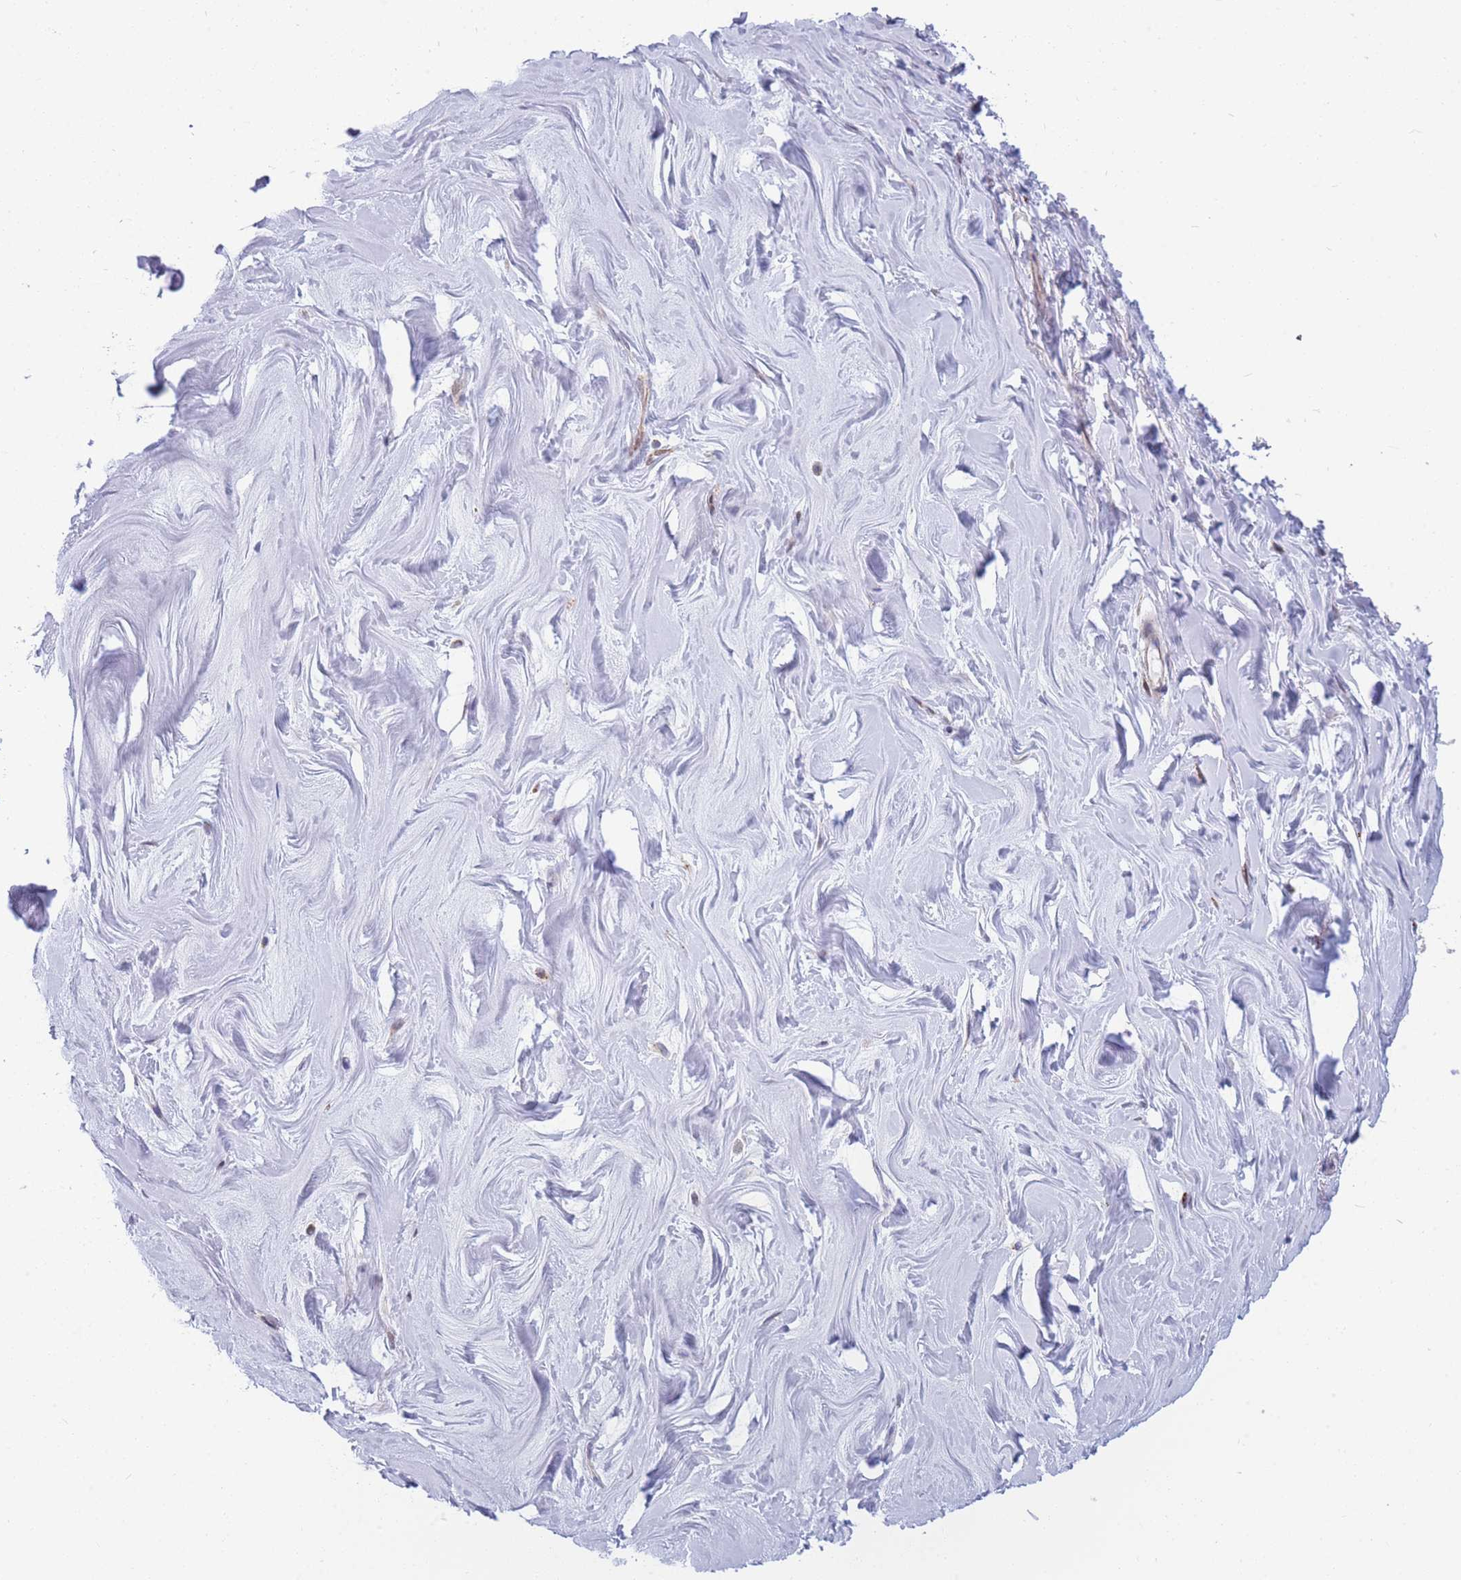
{"staining": {"intensity": "negative", "quantity": "none", "location": "none"}, "tissue": "adipose tissue", "cell_type": "Adipocytes", "image_type": "normal", "snomed": [{"axis": "morphology", "description": "Normal tissue, NOS"}, {"axis": "topography", "description": "Breast"}], "caption": "Immunohistochemistry (IHC) of unremarkable human adipose tissue exhibits no expression in adipocytes.", "gene": "HSPE1", "patient": {"sex": "female", "age": 26}}